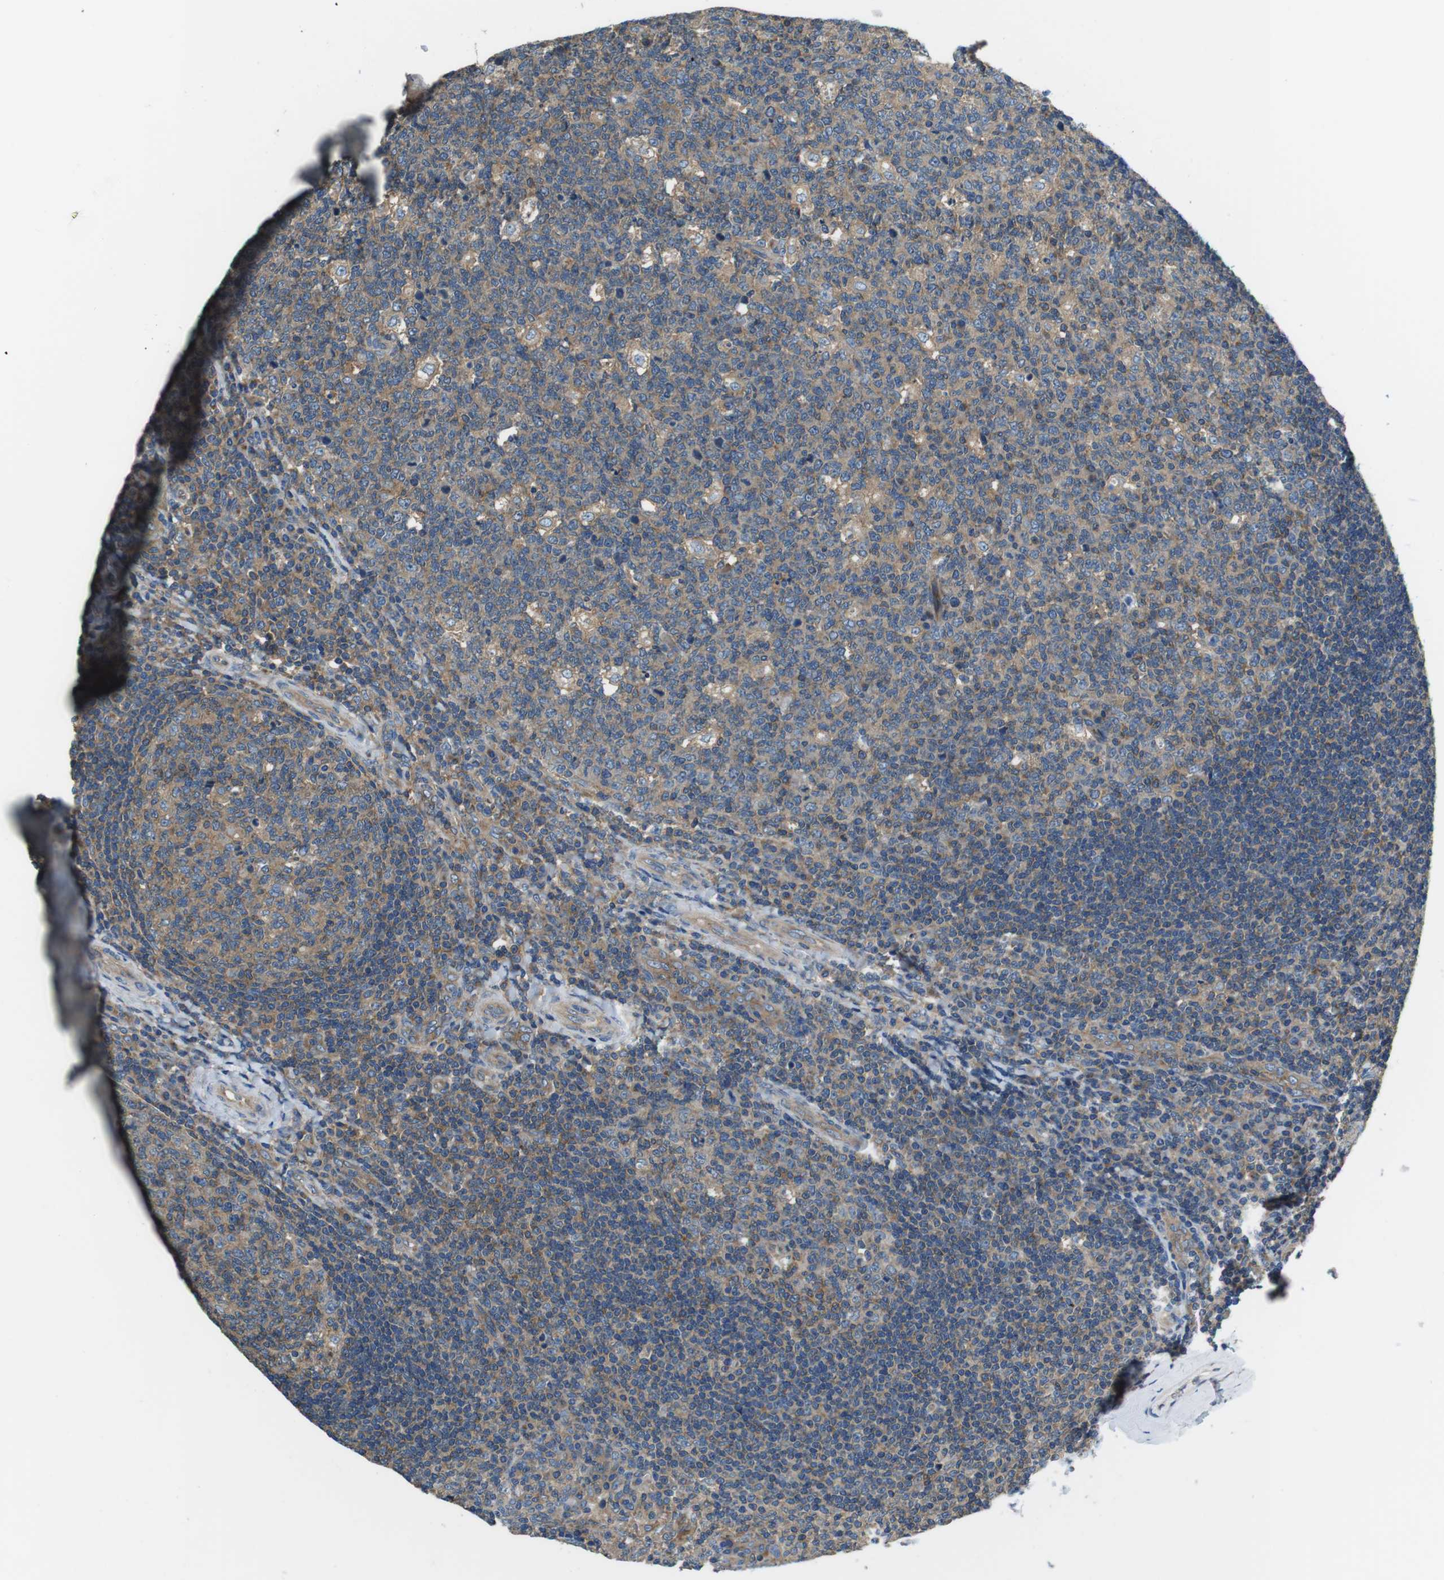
{"staining": {"intensity": "moderate", "quantity": ">75%", "location": "cytoplasmic/membranous"}, "tissue": "tonsil", "cell_type": "Germinal center cells", "image_type": "normal", "snomed": [{"axis": "morphology", "description": "Normal tissue, NOS"}, {"axis": "topography", "description": "Tonsil"}], "caption": "DAB (3,3'-diaminobenzidine) immunohistochemical staining of normal human tonsil displays moderate cytoplasmic/membranous protein staining in approximately >75% of germinal center cells.", "gene": "DENND4C", "patient": {"sex": "male", "age": 17}}